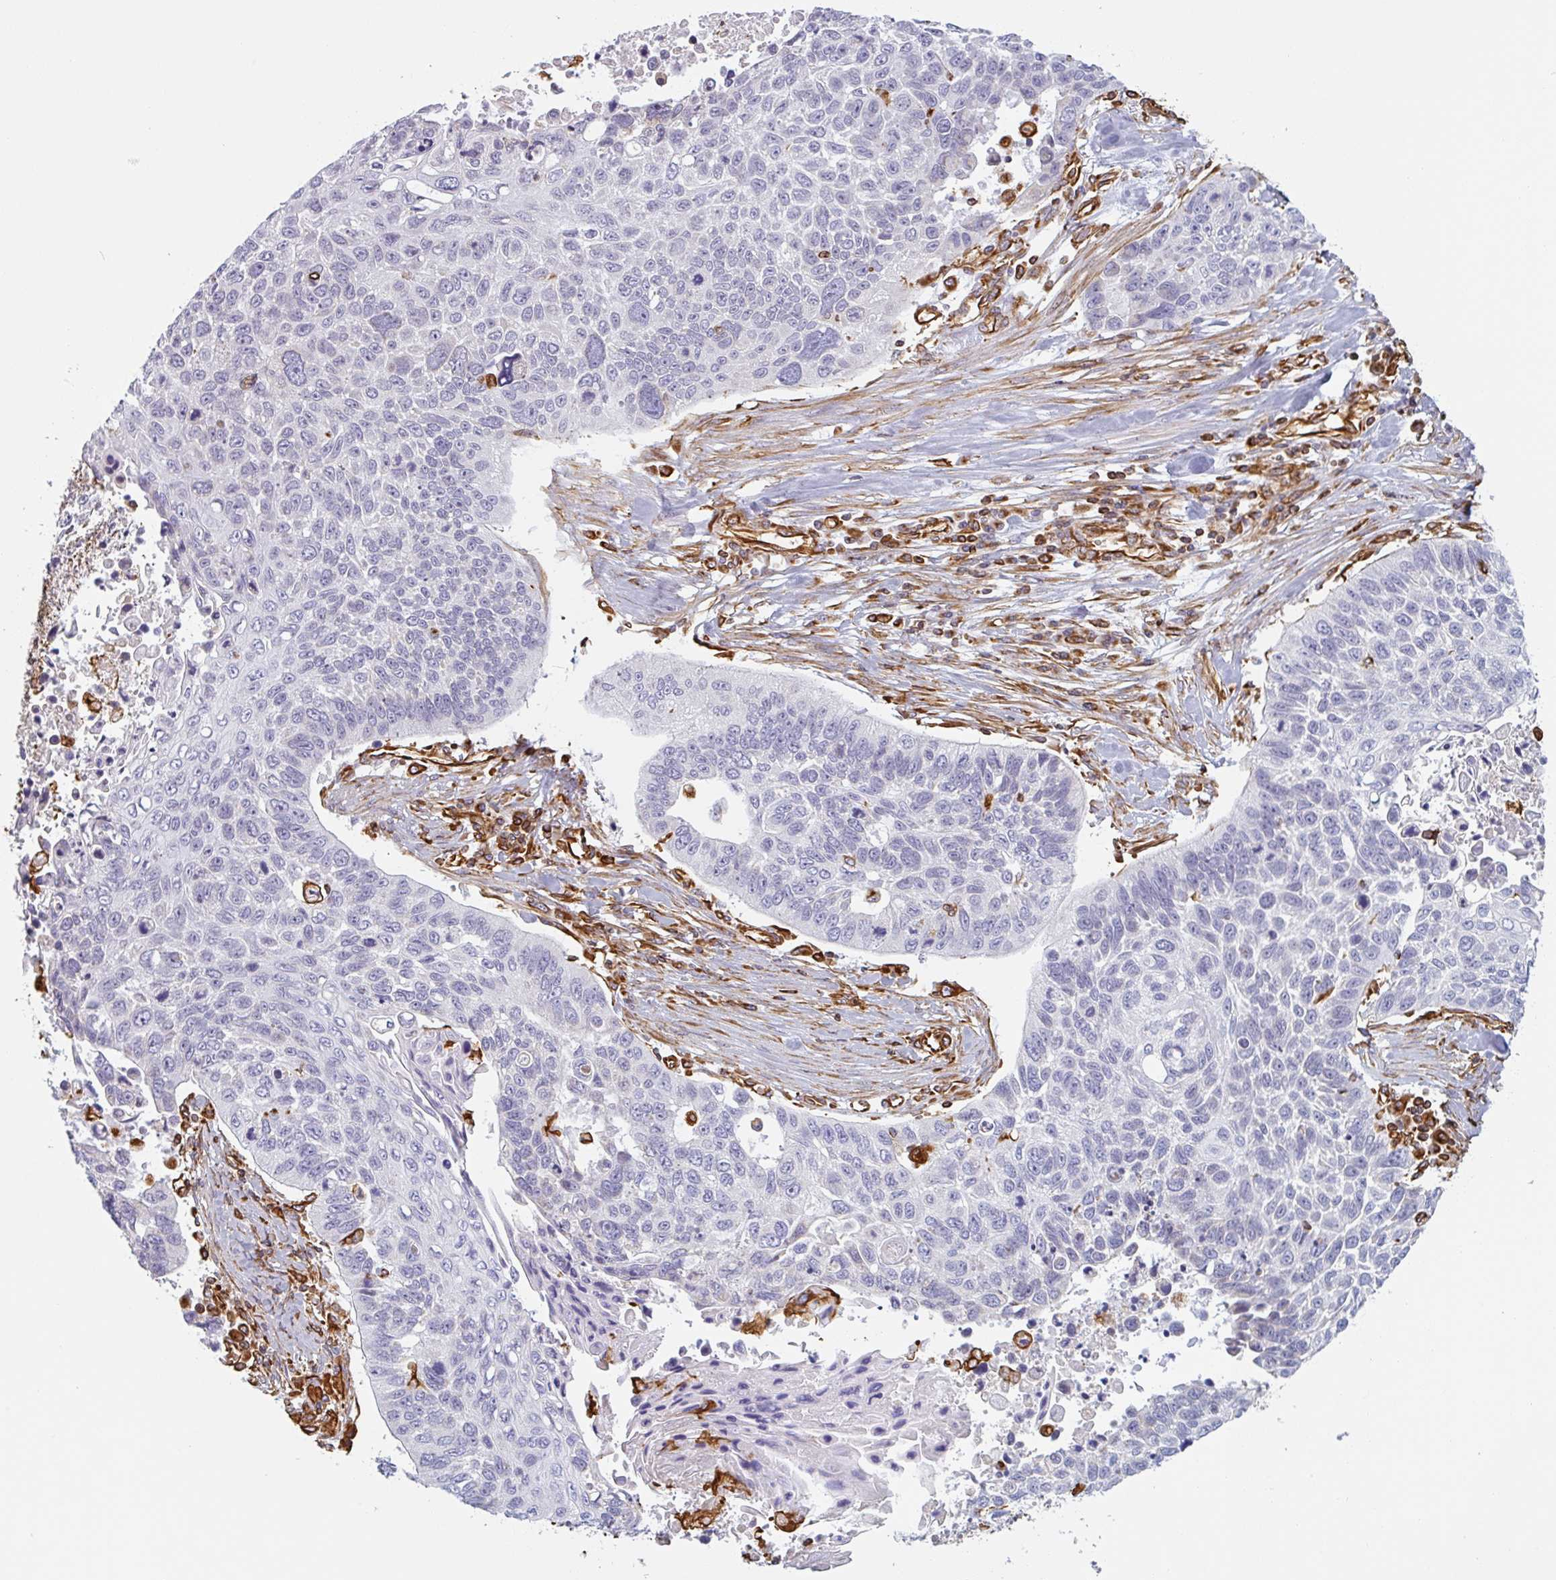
{"staining": {"intensity": "negative", "quantity": "none", "location": "none"}, "tissue": "lung cancer", "cell_type": "Tumor cells", "image_type": "cancer", "snomed": [{"axis": "morphology", "description": "Squamous cell carcinoma, NOS"}, {"axis": "topography", "description": "Lung"}], "caption": "Immunohistochemistry of human lung cancer exhibits no positivity in tumor cells. Brightfield microscopy of immunohistochemistry stained with DAB (3,3'-diaminobenzidine) (brown) and hematoxylin (blue), captured at high magnification.", "gene": "PPFIA1", "patient": {"sex": "male", "age": 62}}